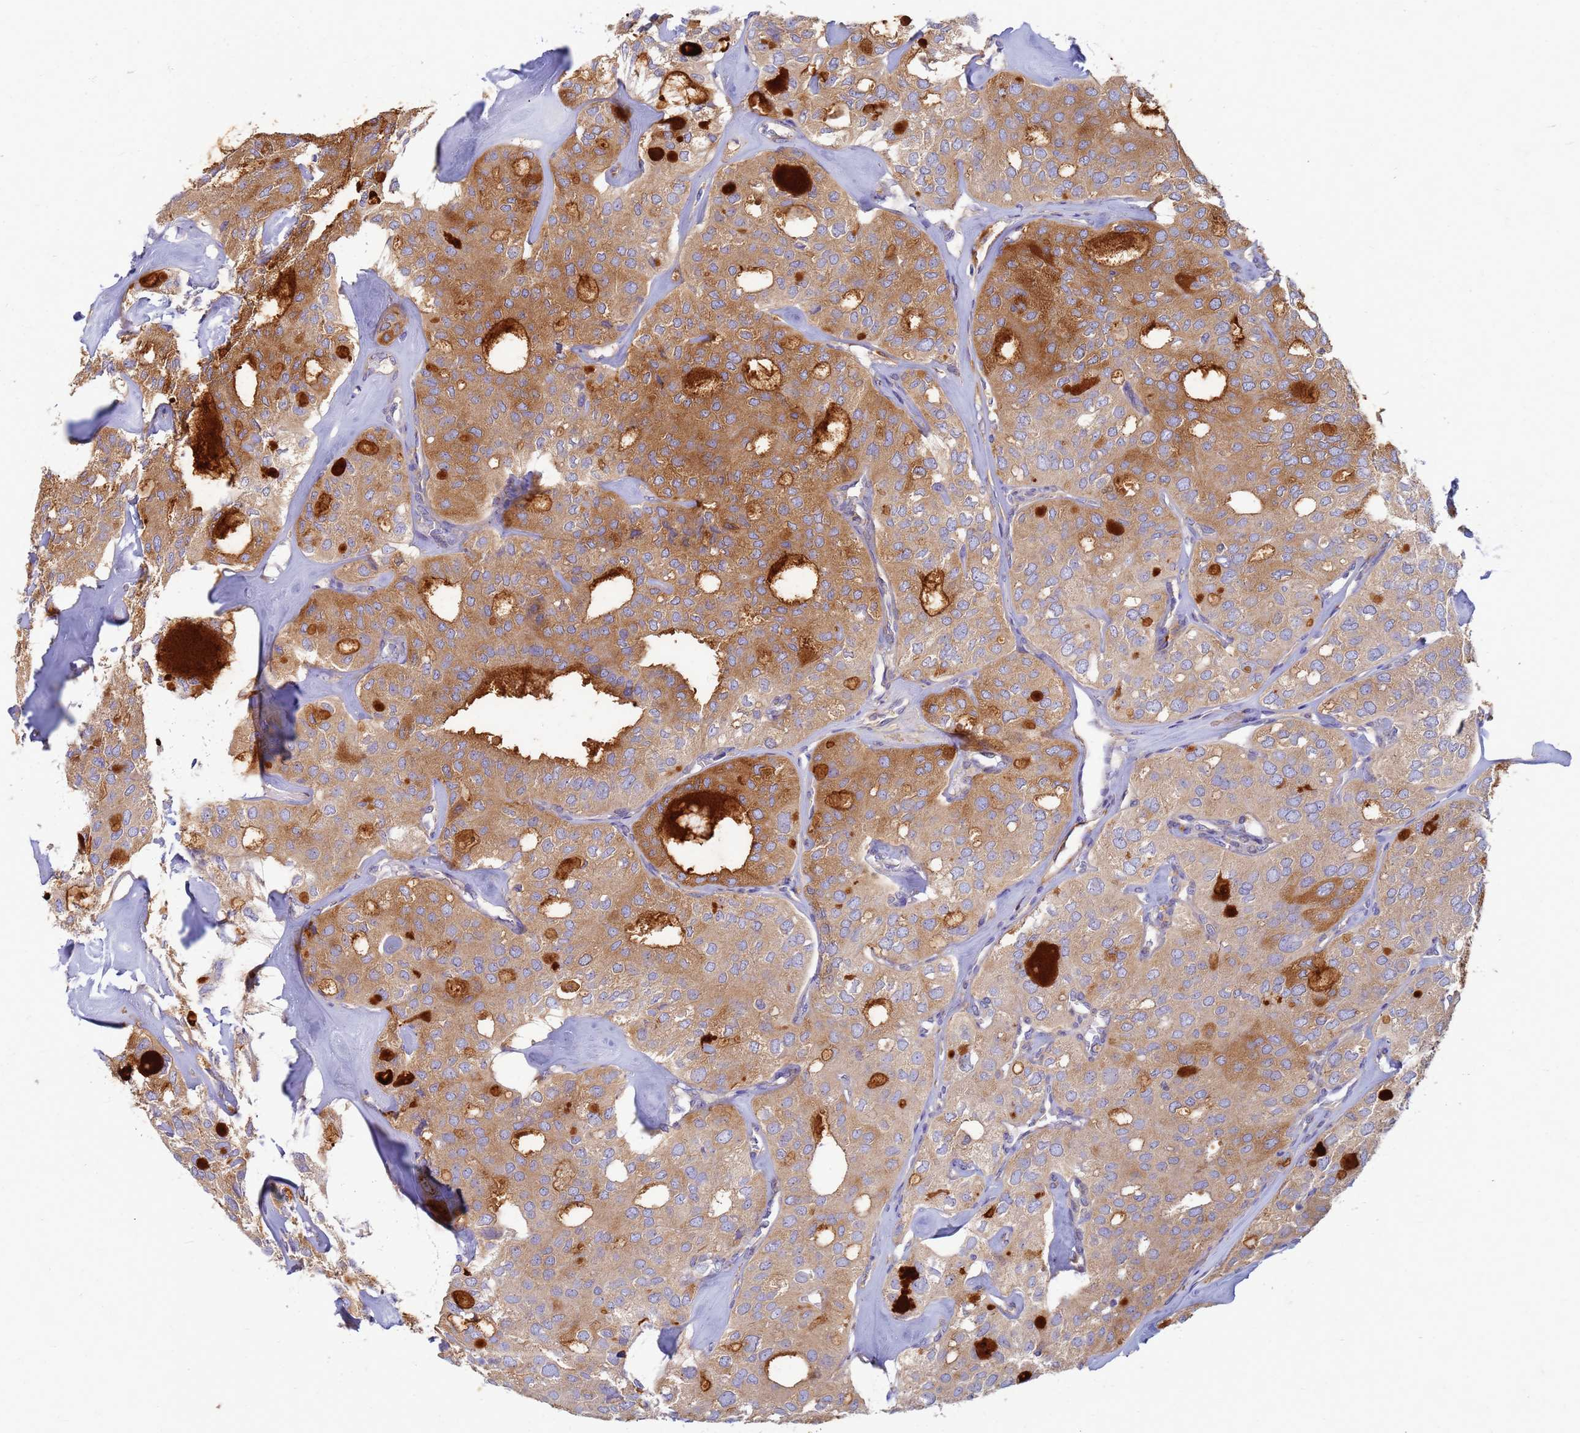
{"staining": {"intensity": "moderate", "quantity": ">75%", "location": "cytoplasmic/membranous"}, "tissue": "thyroid cancer", "cell_type": "Tumor cells", "image_type": "cancer", "snomed": [{"axis": "morphology", "description": "Follicular adenoma carcinoma, NOS"}, {"axis": "topography", "description": "Thyroid gland"}], "caption": "Follicular adenoma carcinoma (thyroid) was stained to show a protein in brown. There is medium levels of moderate cytoplasmic/membranous positivity in approximately >75% of tumor cells.", "gene": "EEA1", "patient": {"sex": "male", "age": 75}}